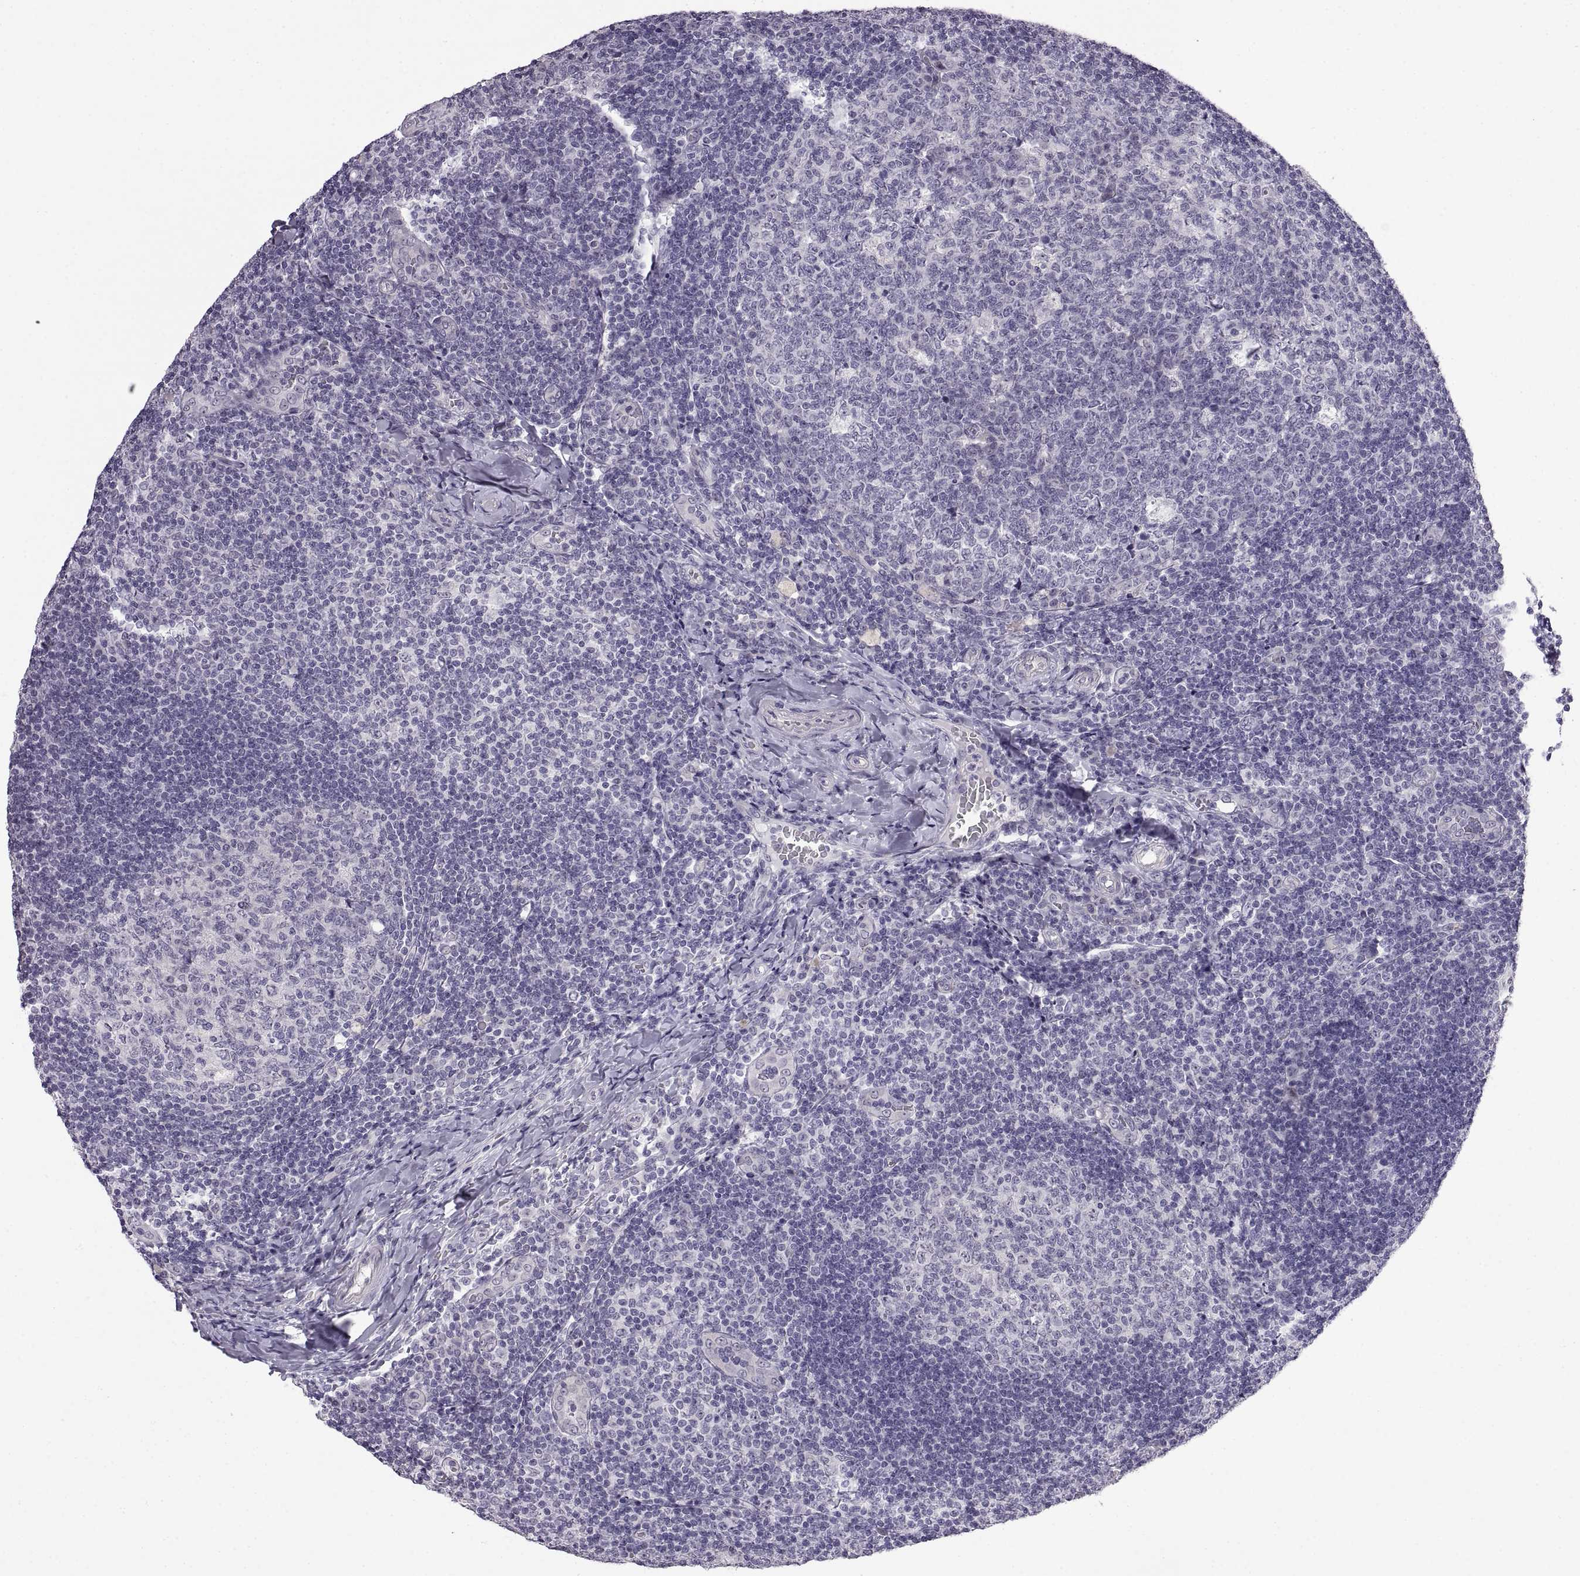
{"staining": {"intensity": "negative", "quantity": "none", "location": "none"}, "tissue": "tonsil", "cell_type": "Germinal center cells", "image_type": "normal", "snomed": [{"axis": "morphology", "description": "Normal tissue, NOS"}, {"axis": "topography", "description": "Tonsil"}], "caption": "Micrograph shows no protein positivity in germinal center cells of benign tonsil. Nuclei are stained in blue.", "gene": "FAM170A", "patient": {"sex": "male", "age": 17}}